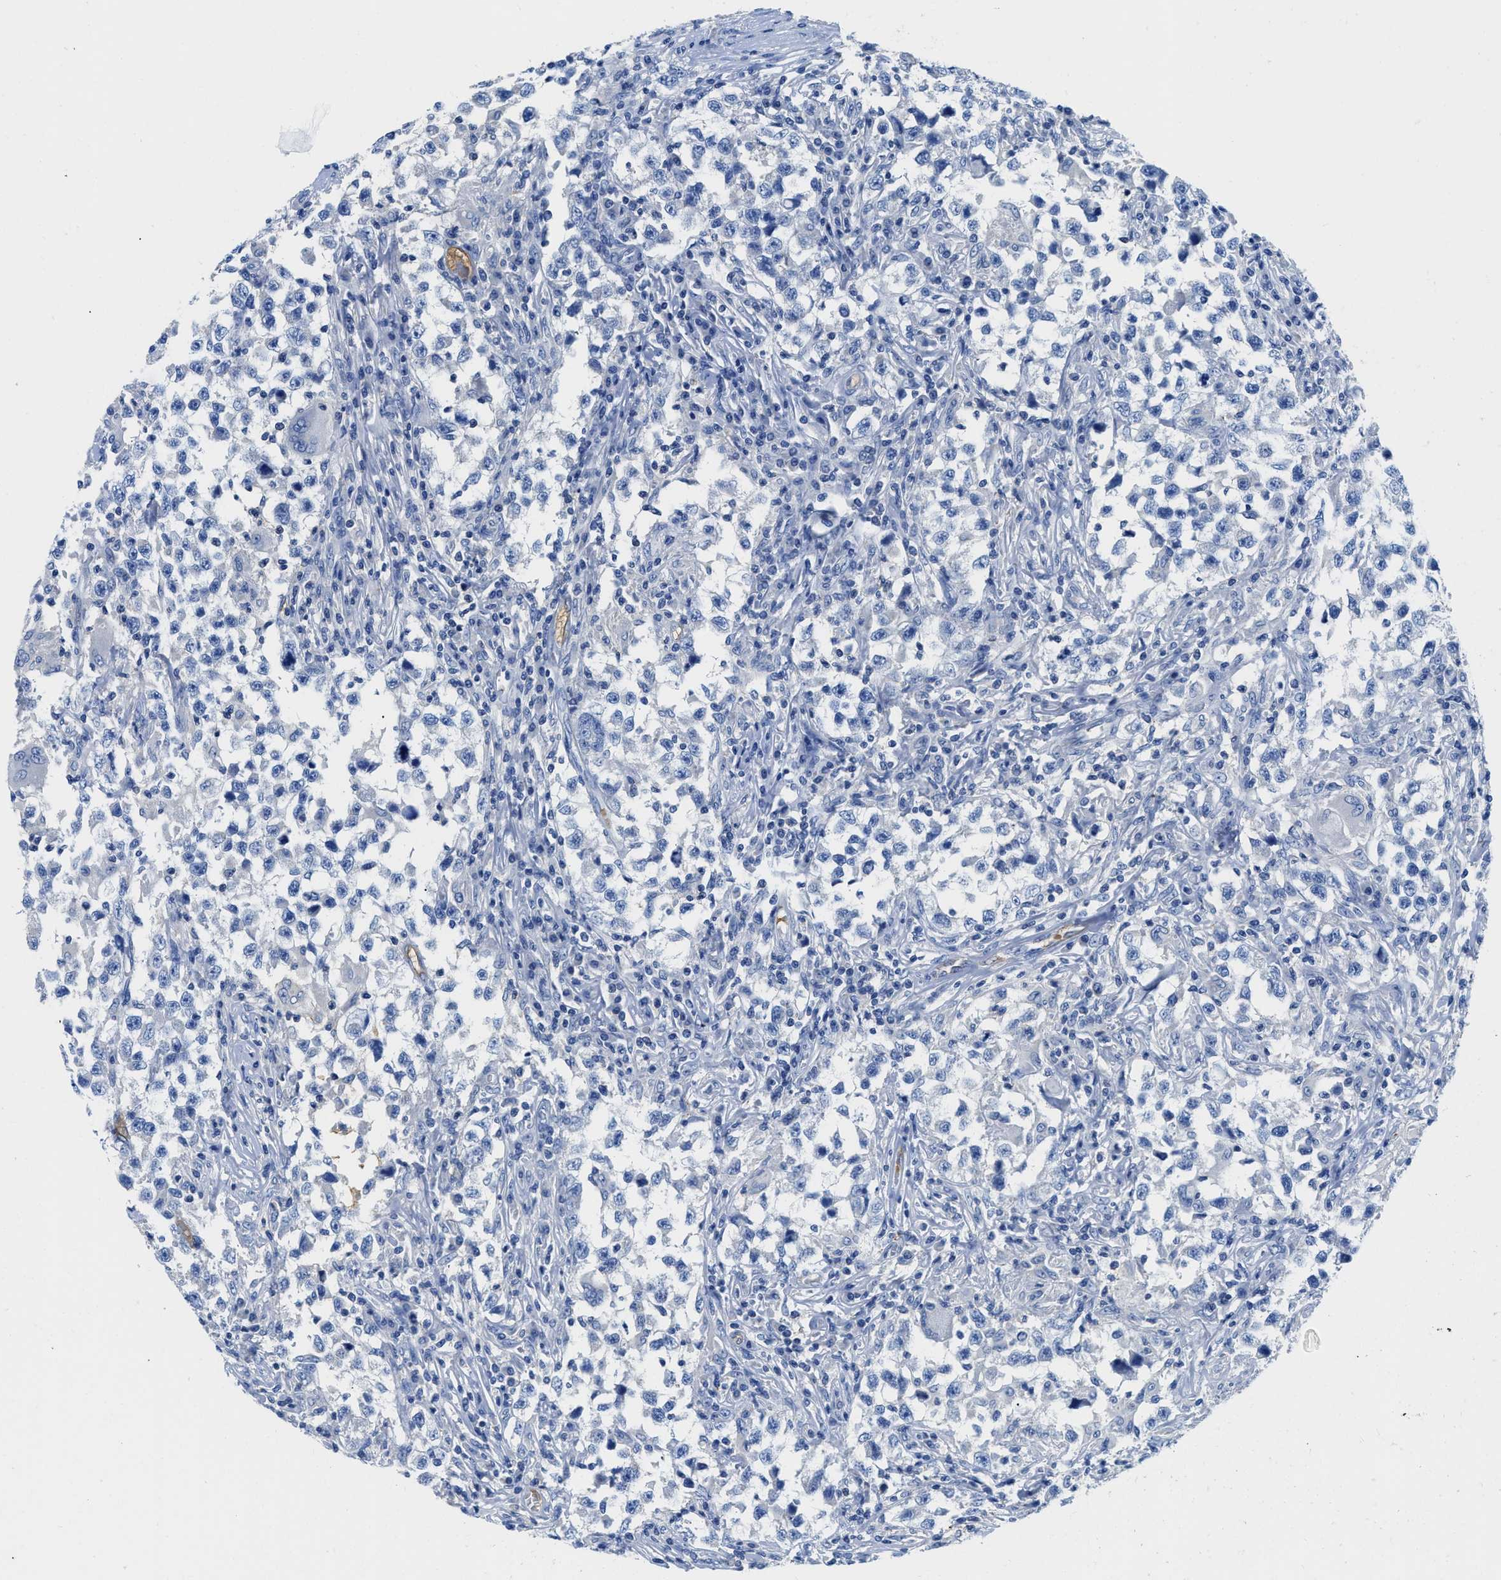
{"staining": {"intensity": "negative", "quantity": "none", "location": "none"}, "tissue": "testis cancer", "cell_type": "Tumor cells", "image_type": "cancer", "snomed": [{"axis": "morphology", "description": "Carcinoma, Embryonal, NOS"}, {"axis": "topography", "description": "Testis"}], "caption": "Histopathology image shows no significant protein positivity in tumor cells of embryonal carcinoma (testis).", "gene": "NEB", "patient": {"sex": "male", "age": 21}}